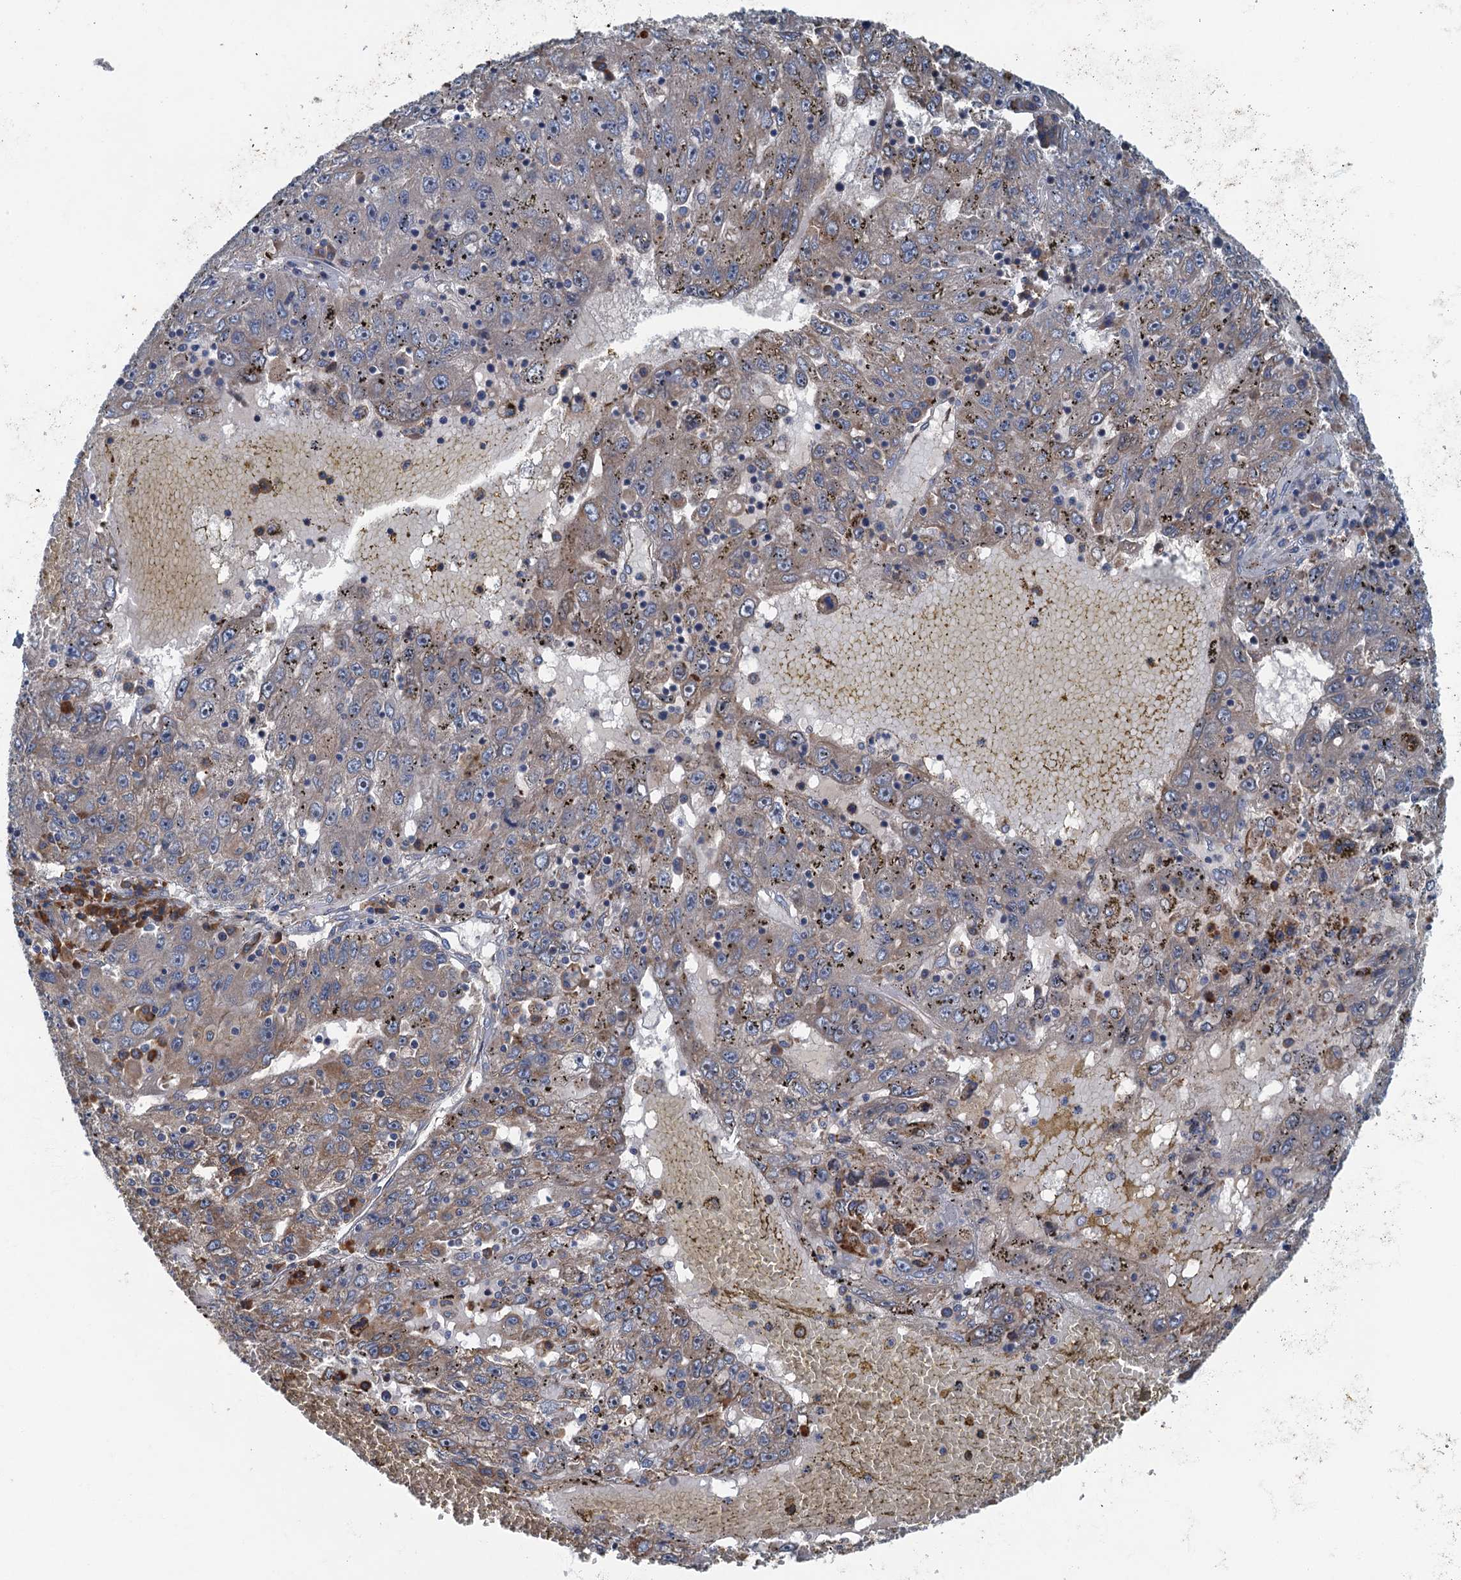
{"staining": {"intensity": "weak", "quantity": "25%-75%", "location": "cytoplasmic/membranous"}, "tissue": "liver cancer", "cell_type": "Tumor cells", "image_type": "cancer", "snomed": [{"axis": "morphology", "description": "Carcinoma, Hepatocellular, NOS"}, {"axis": "topography", "description": "Liver"}], "caption": "Protein expression analysis of human liver hepatocellular carcinoma reveals weak cytoplasmic/membranous expression in approximately 25%-75% of tumor cells. The protein of interest is shown in brown color, while the nuclei are stained blue.", "gene": "SPDYC", "patient": {"sex": "male", "age": 49}}